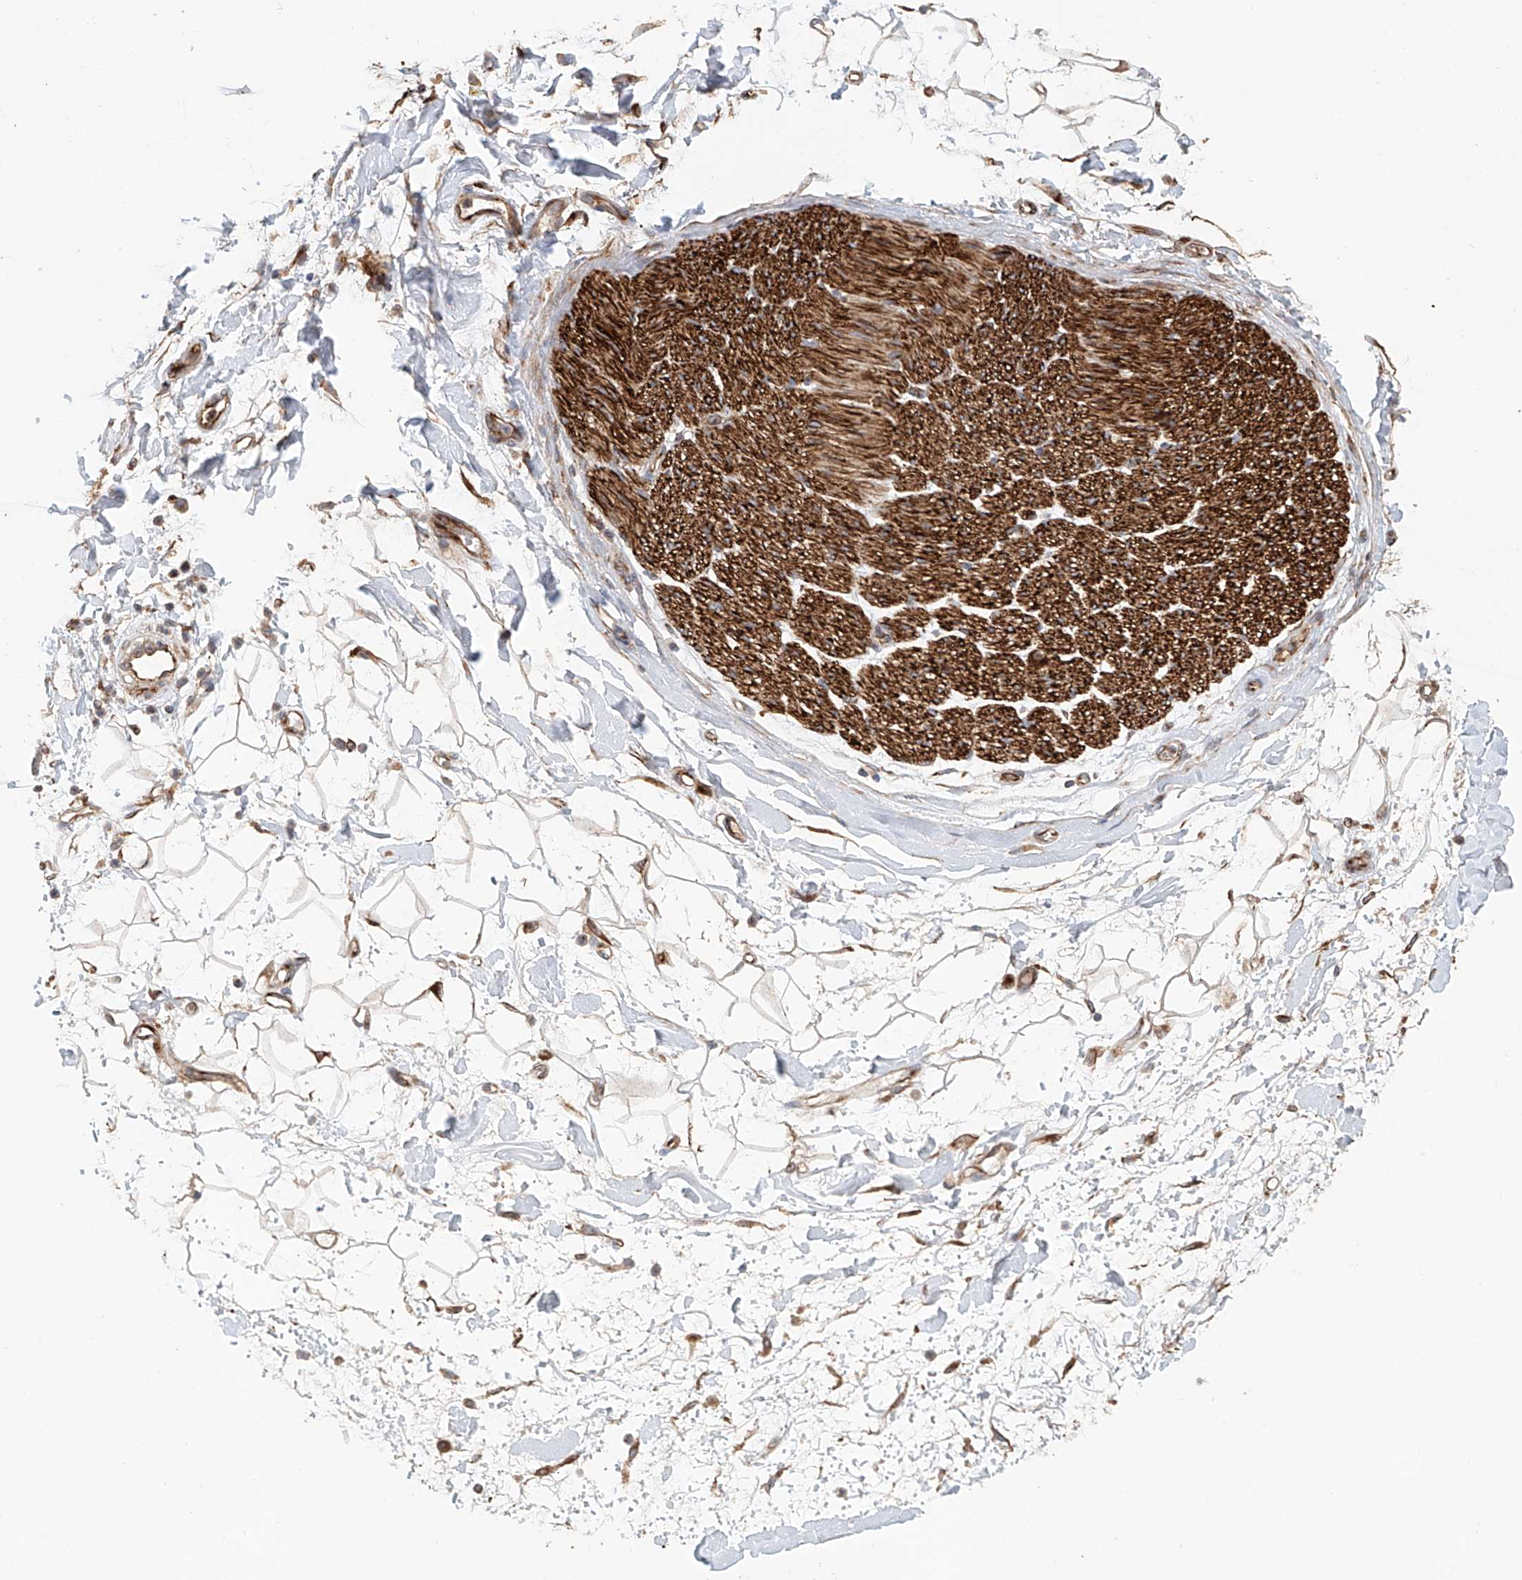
{"staining": {"intensity": "weak", "quantity": "25%-75%", "location": "cytoplasmic/membranous"}, "tissue": "adipose tissue", "cell_type": "Adipocytes", "image_type": "normal", "snomed": [{"axis": "morphology", "description": "Normal tissue, NOS"}, {"axis": "morphology", "description": "Adenocarcinoma, NOS"}, {"axis": "topography", "description": "Pancreas"}, {"axis": "topography", "description": "Peripheral nerve tissue"}], "caption": "This photomicrograph displays benign adipose tissue stained with immunohistochemistry to label a protein in brown. The cytoplasmic/membranous of adipocytes show weak positivity for the protein. Nuclei are counter-stained blue.", "gene": "HGSNAT", "patient": {"sex": "male", "age": 59}}